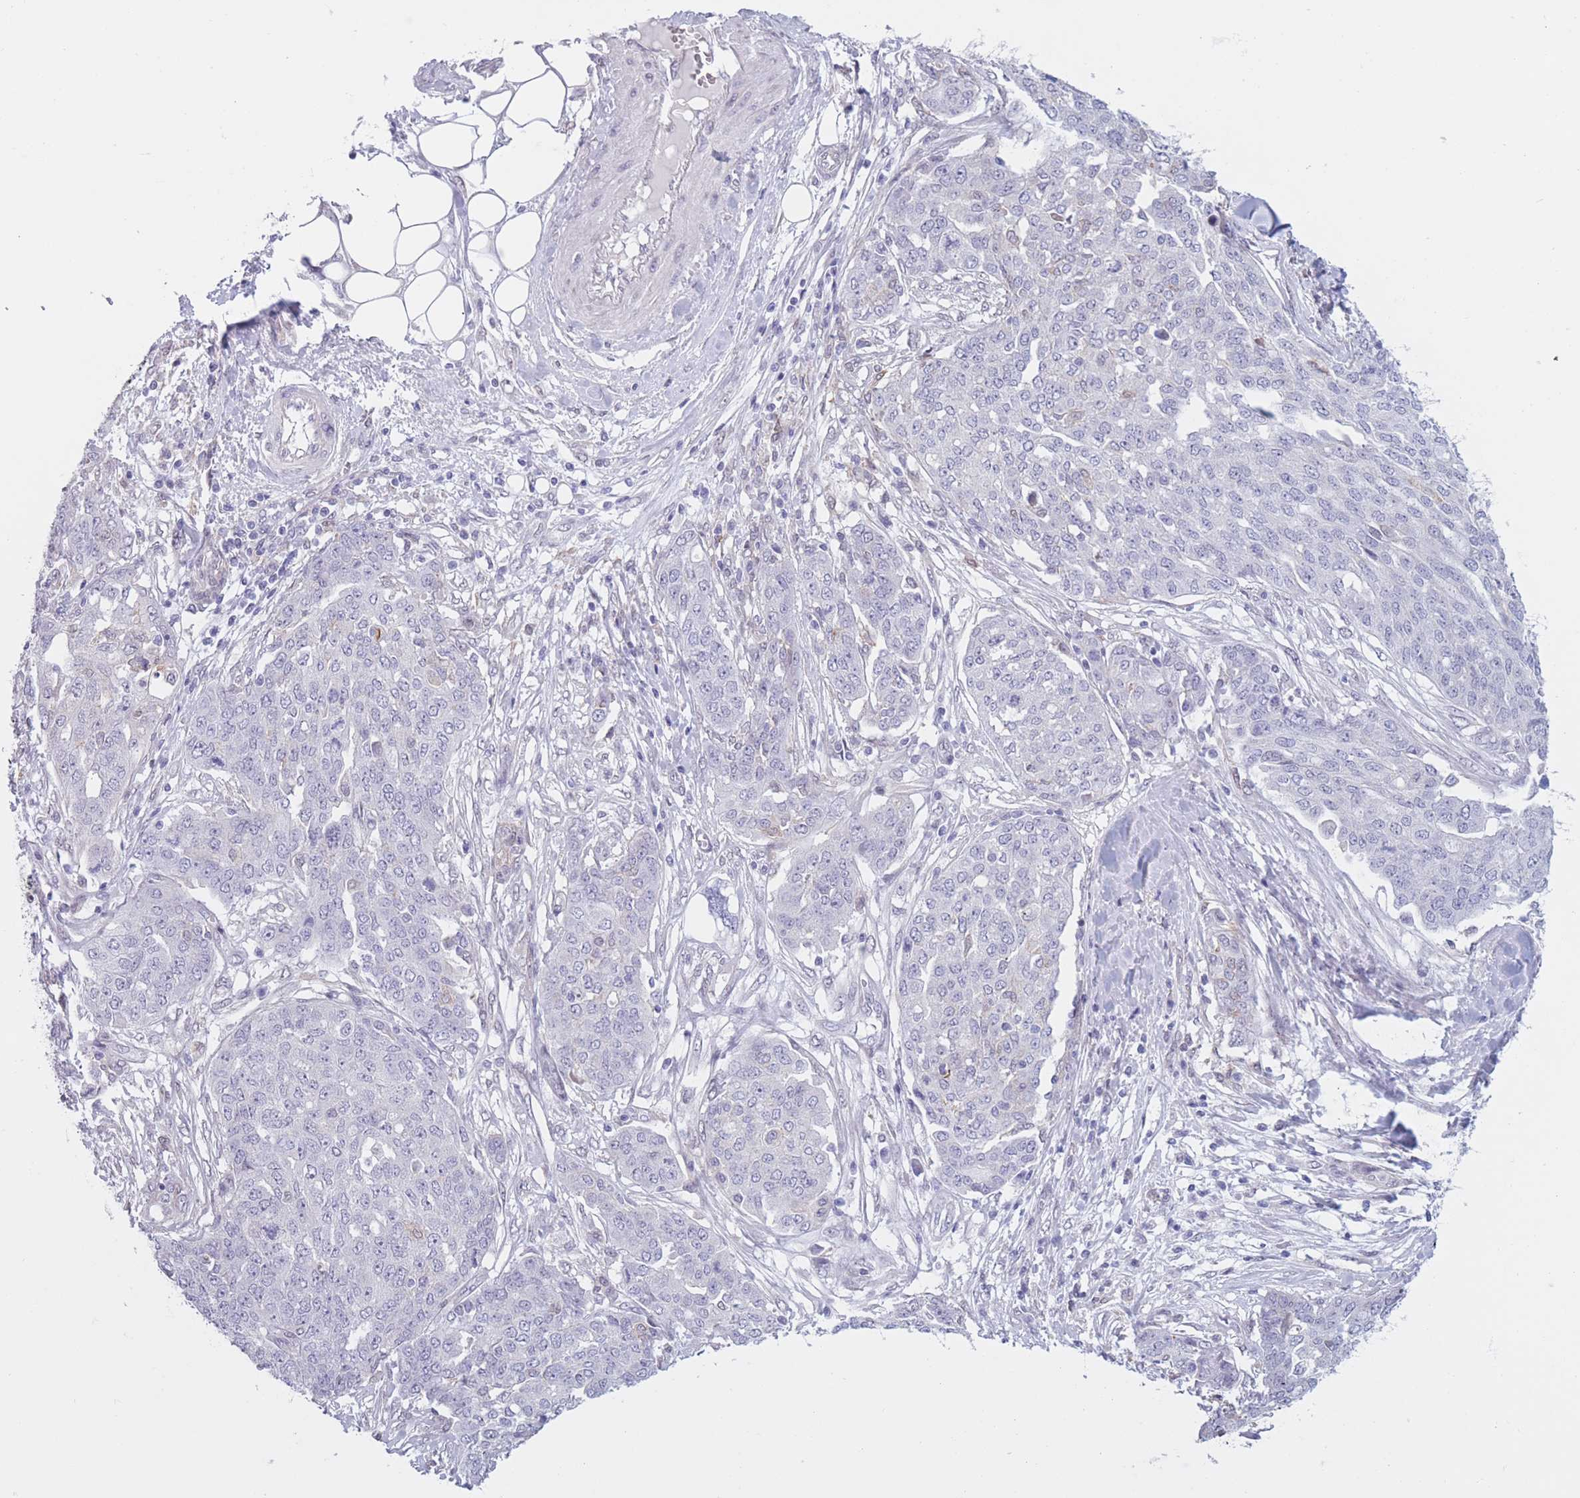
{"staining": {"intensity": "negative", "quantity": "none", "location": "none"}, "tissue": "ovarian cancer", "cell_type": "Tumor cells", "image_type": "cancer", "snomed": [{"axis": "morphology", "description": "Cystadenocarcinoma, serous, NOS"}, {"axis": "topography", "description": "Soft tissue"}, {"axis": "topography", "description": "Ovary"}], "caption": "Tumor cells are negative for brown protein staining in serous cystadenocarcinoma (ovarian).", "gene": "PODXL", "patient": {"sex": "female", "age": 57}}